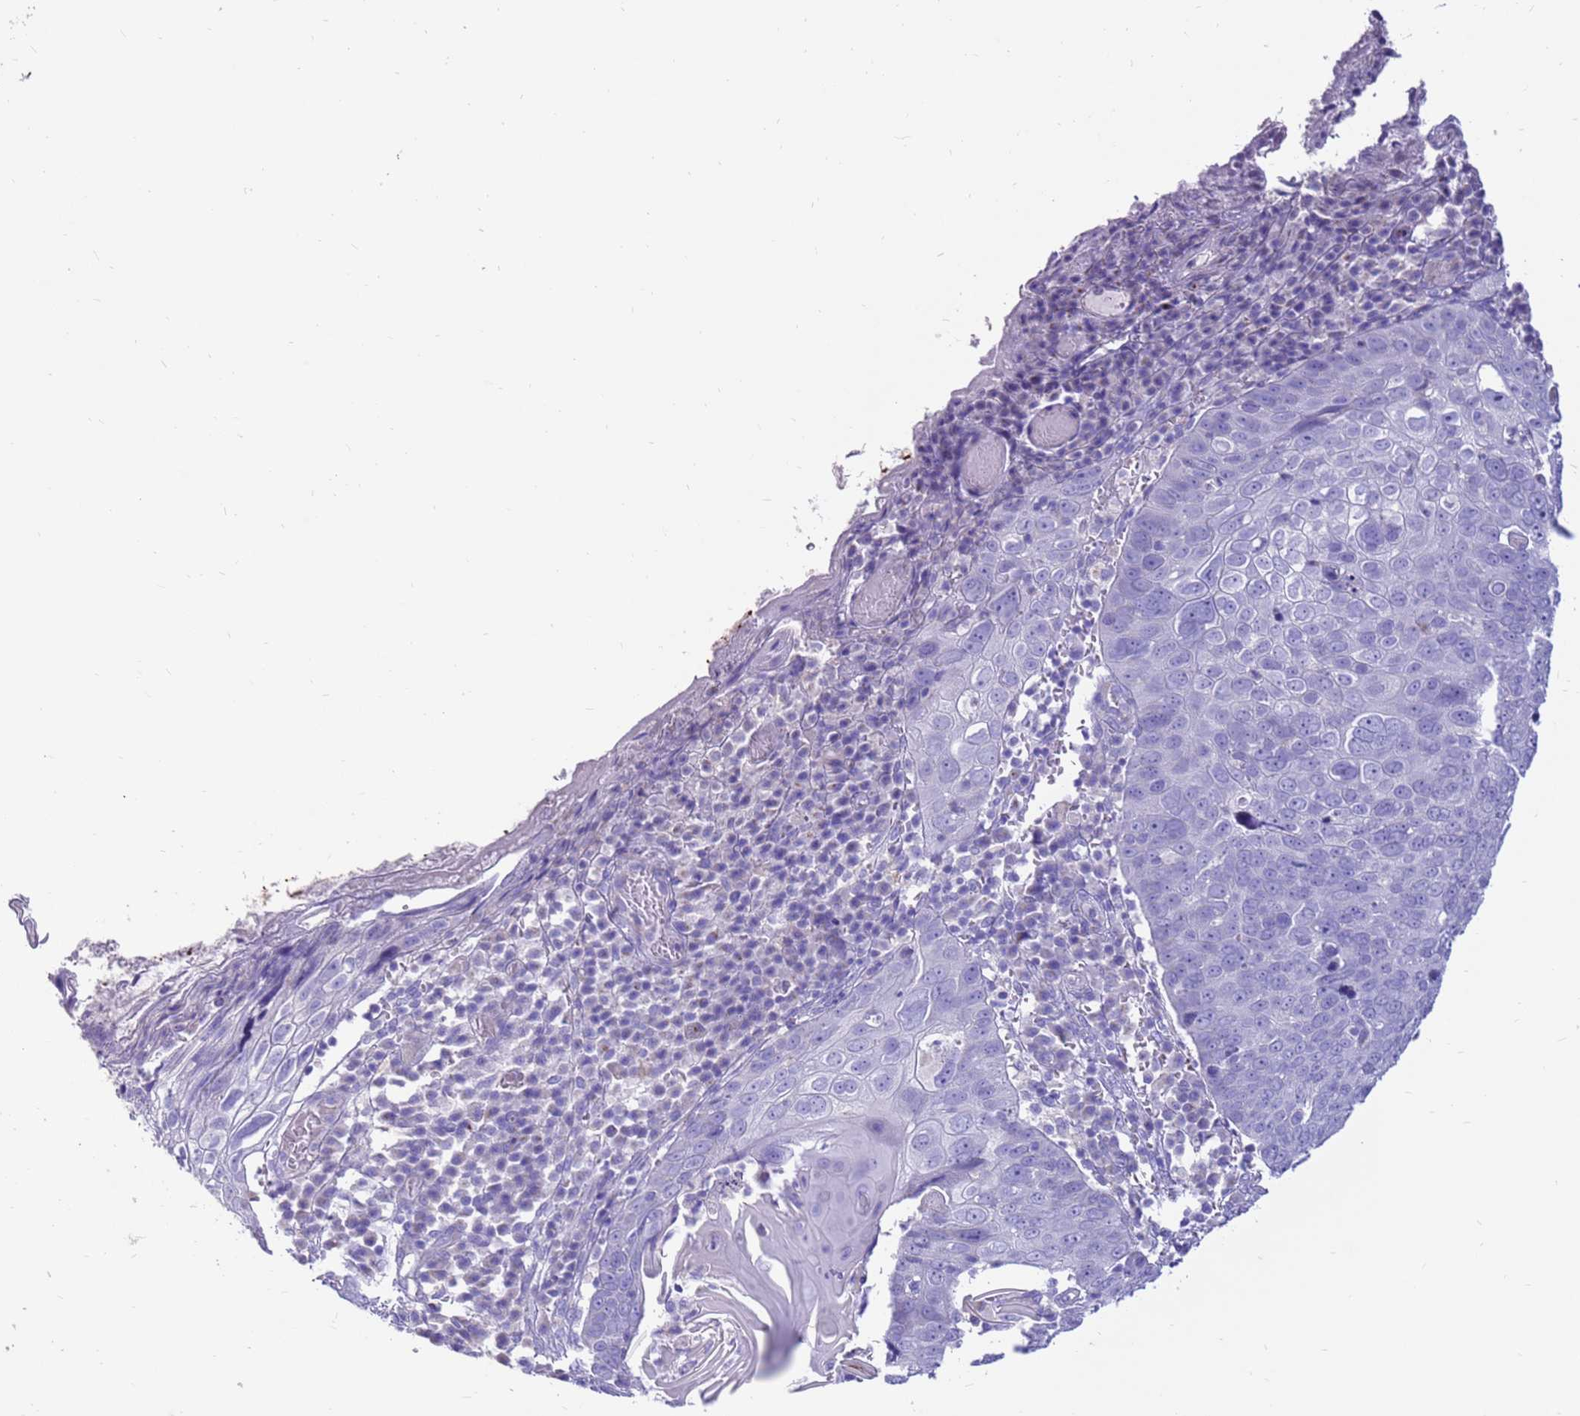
{"staining": {"intensity": "negative", "quantity": "none", "location": "none"}, "tissue": "skin cancer", "cell_type": "Tumor cells", "image_type": "cancer", "snomed": [{"axis": "morphology", "description": "Squamous cell carcinoma, NOS"}, {"axis": "topography", "description": "Skin"}], "caption": "This is a image of IHC staining of skin cancer (squamous cell carcinoma), which shows no staining in tumor cells.", "gene": "PDE10A", "patient": {"sex": "male", "age": 71}}